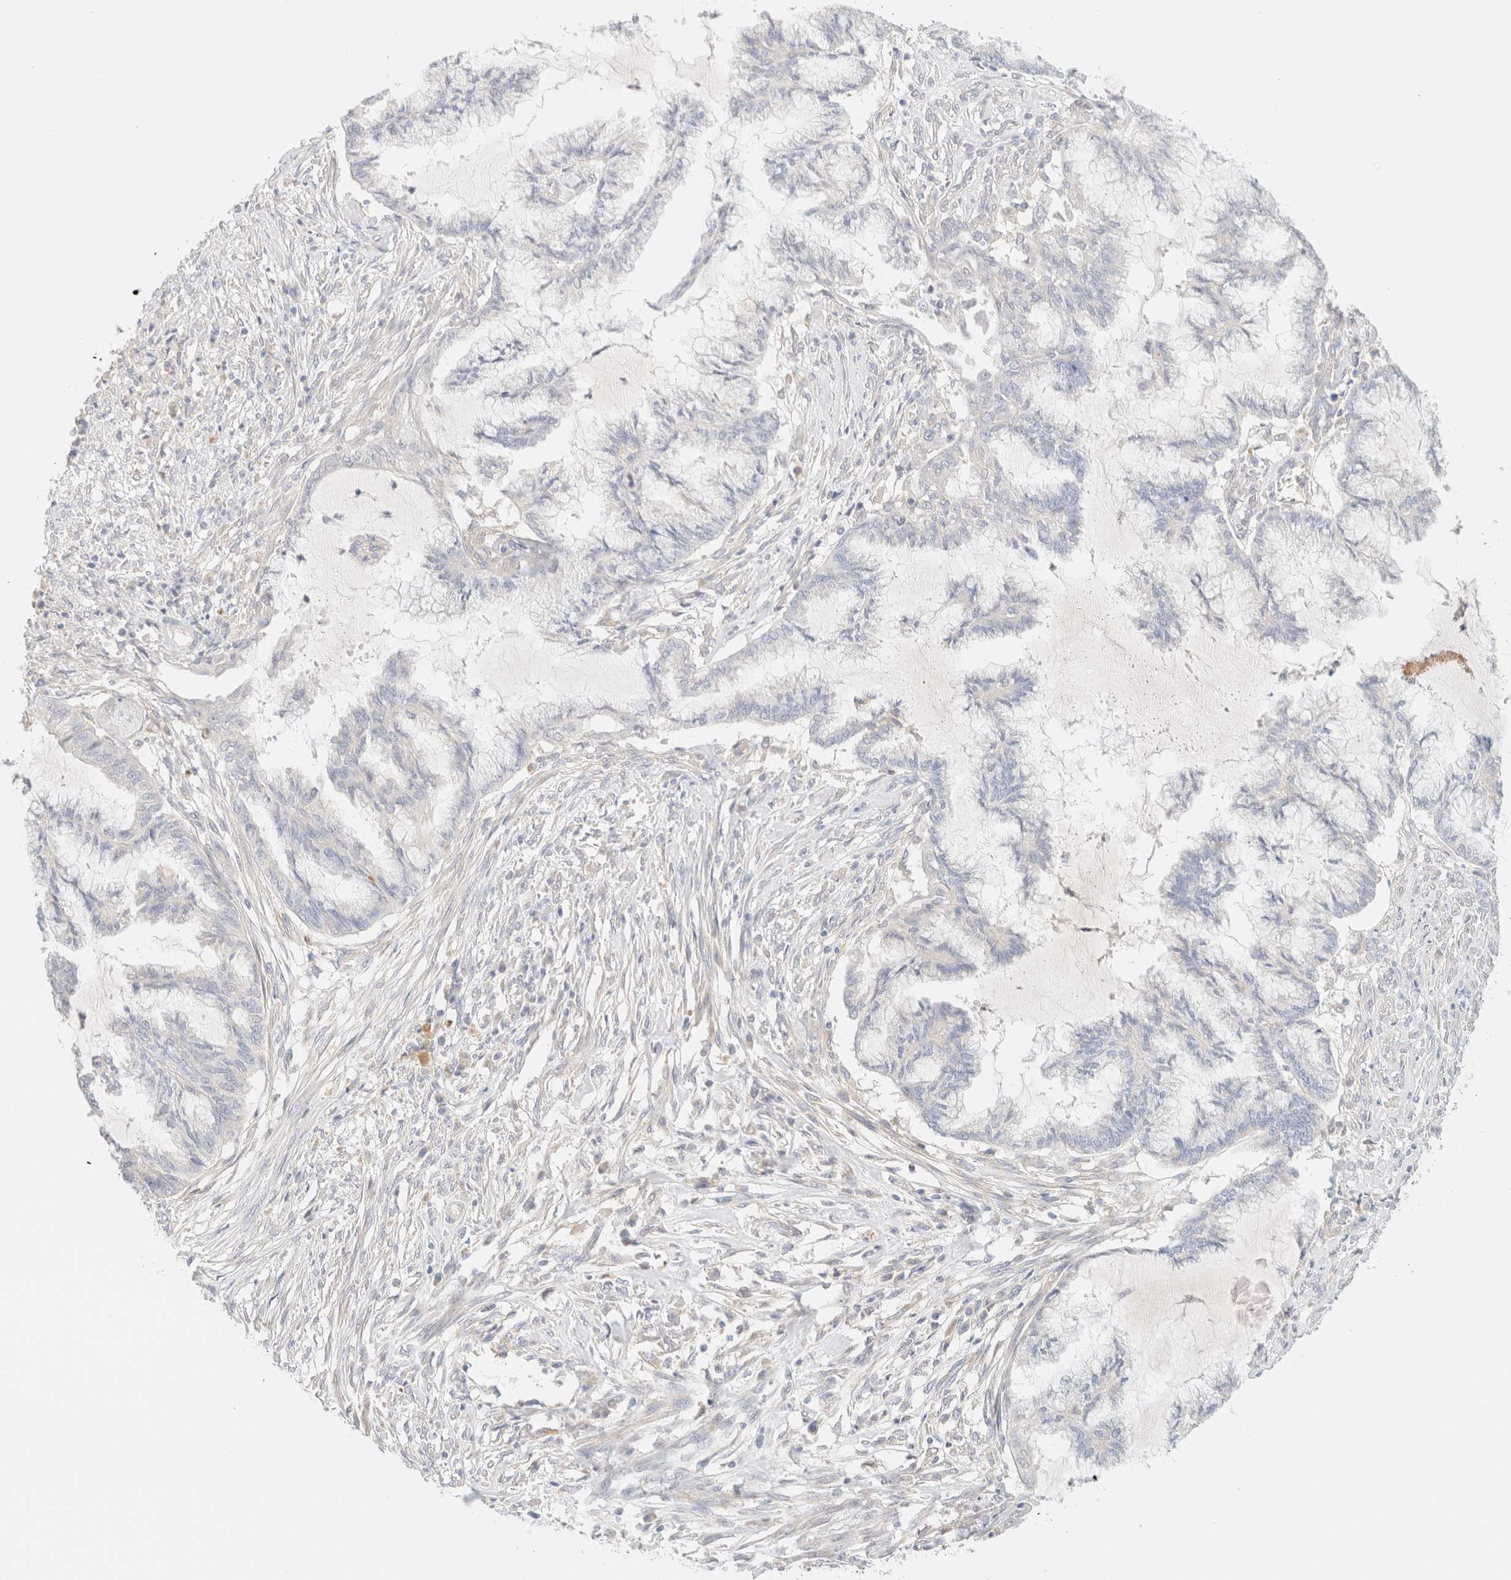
{"staining": {"intensity": "negative", "quantity": "none", "location": "none"}, "tissue": "endometrial cancer", "cell_type": "Tumor cells", "image_type": "cancer", "snomed": [{"axis": "morphology", "description": "Adenocarcinoma, NOS"}, {"axis": "topography", "description": "Endometrium"}], "caption": "Tumor cells are negative for brown protein staining in endometrial cancer (adenocarcinoma).", "gene": "SARM1", "patient": {"sex": "female", "age": 86}}